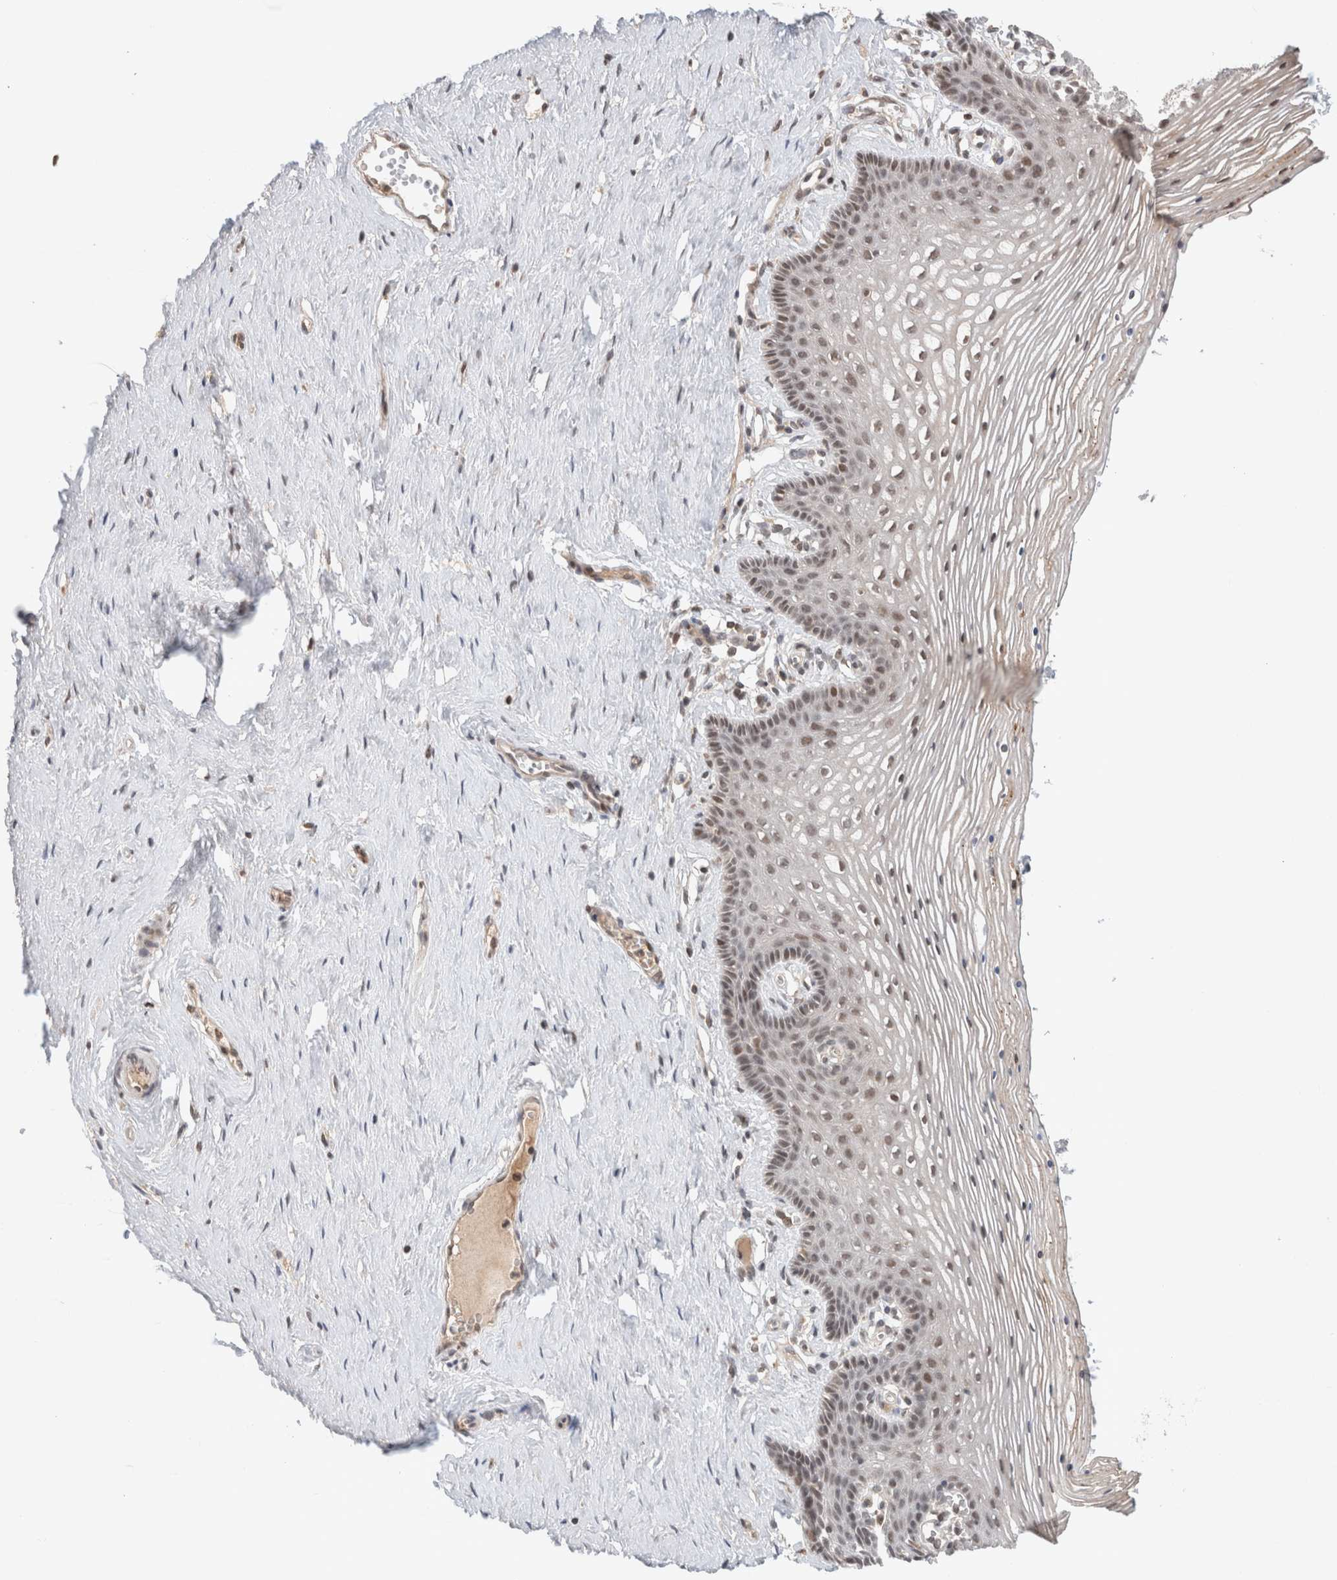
{"staining": {"intensity": "weak", "quantity": "<25%", "location": "cytoplasmic/membranous"}, "tissue": "vagina", "cell_type": "Squamous epithelial cells", "image_type": "normal", "snomed": [{"axis": "morphology", "description": "Normal tissue, NOS"}, {"axis": "topography", "description": "Vagina"}], "caption": "Immunohistochemistry of benign vagina reveals no staining in squamous epithelial cells.", "gene": "SYDE2", "patient": {"sex": "female", "age": 32}}